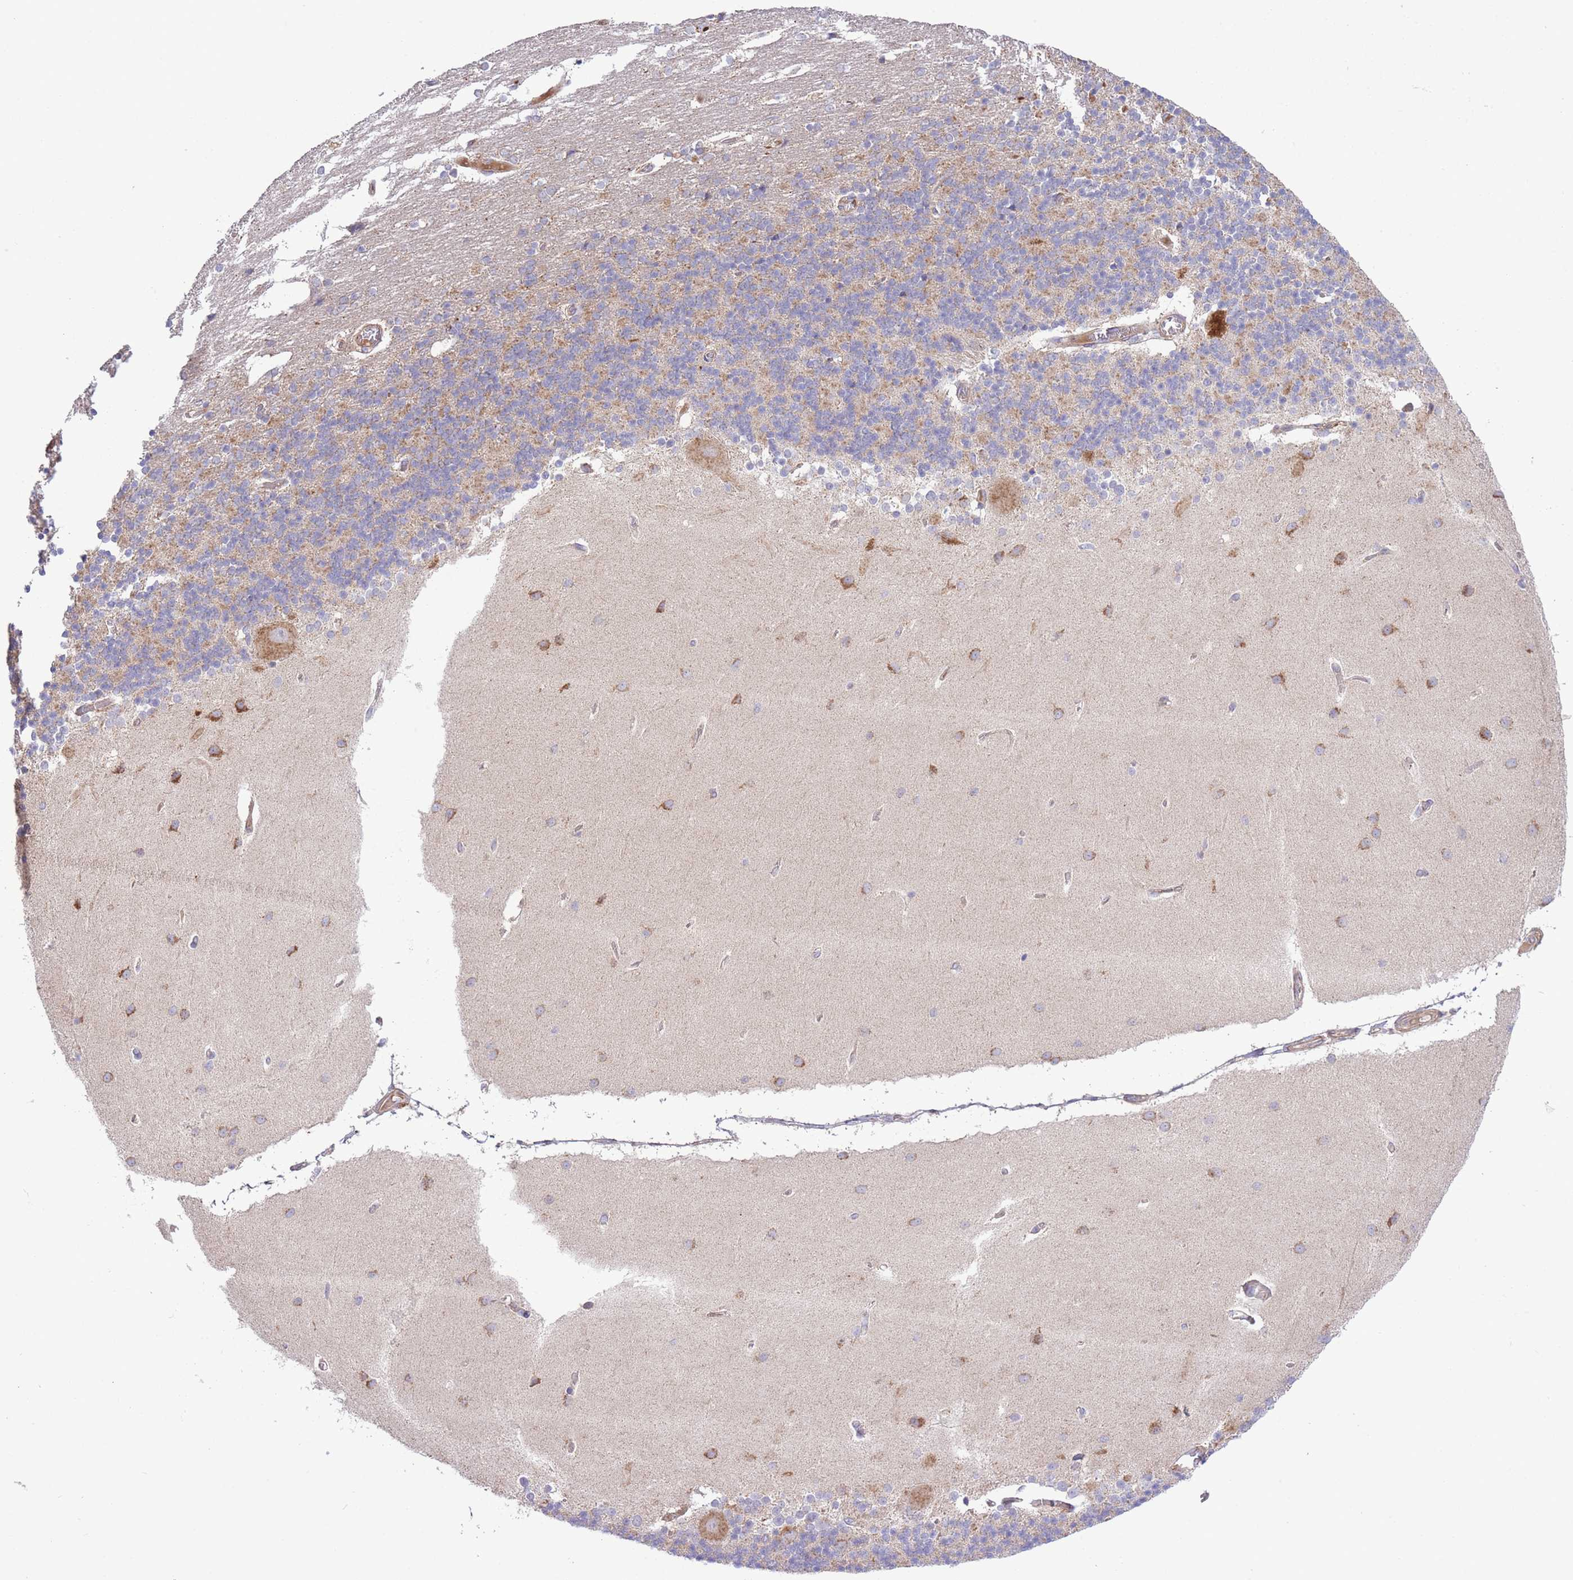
{"staining": {"intensity": "weak", "quantity": "25%-75%", "location": "cytoplasmic/membranous"}, "tissue": "cerebellum", "cell_type": "Cells in granular layer", "image_type": "normal", "snomed": [{"axis": "morphology", "description": "Normal tissue, NOS"}, {"axis": "topography", "description": "Cerebellum"}], "caption": "This is a photomicrograph of immunohistochemistry staining of normal cerebellum, which shows weak expression in the cytoplasmic/membranous of cells in granular layer.", "gene": "ATP13A2", "patient": {"sex": "female", "age": 54}}